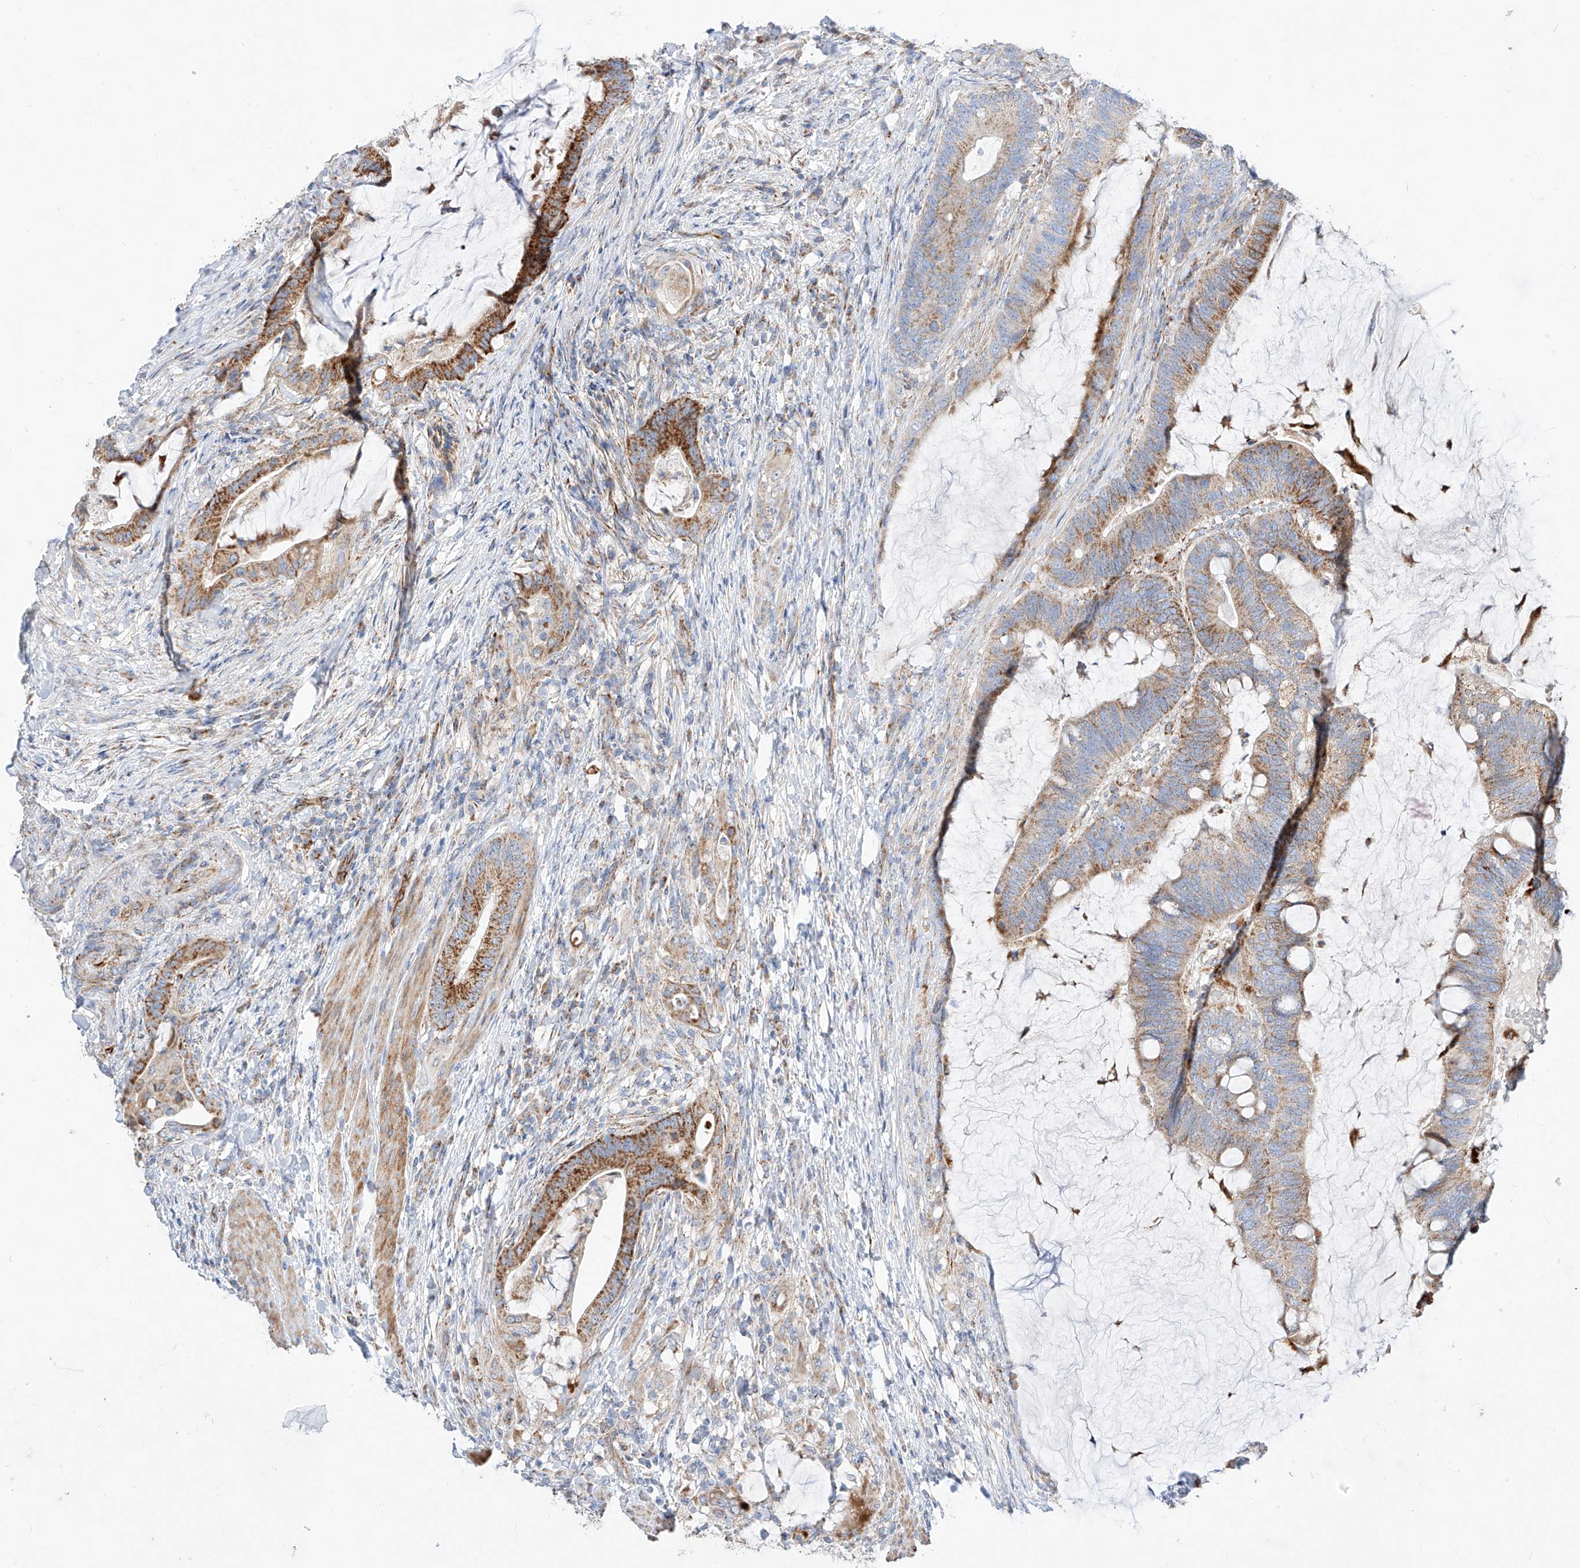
{"staining": {"intensity": "strong", "quantity": "25%-75%", "location": "cytoplasmic/membranous"}, "tissue": "colorectal cancer", "cell_type": "Tumor cells", "image_type": "cancer", "snomed": [{"axis": "morphology", "description": "Adenocarcinoma, NOS"}, {"axis": "topography", "description": "Colon"}], "caption": "Tumor cells exhibit strong cytoplasmic/membranous positivity in approximately 25%-75% of cells in colorectal cancer.", "gene": "CST9", "patient": {"sex": "female", "age": 66}}